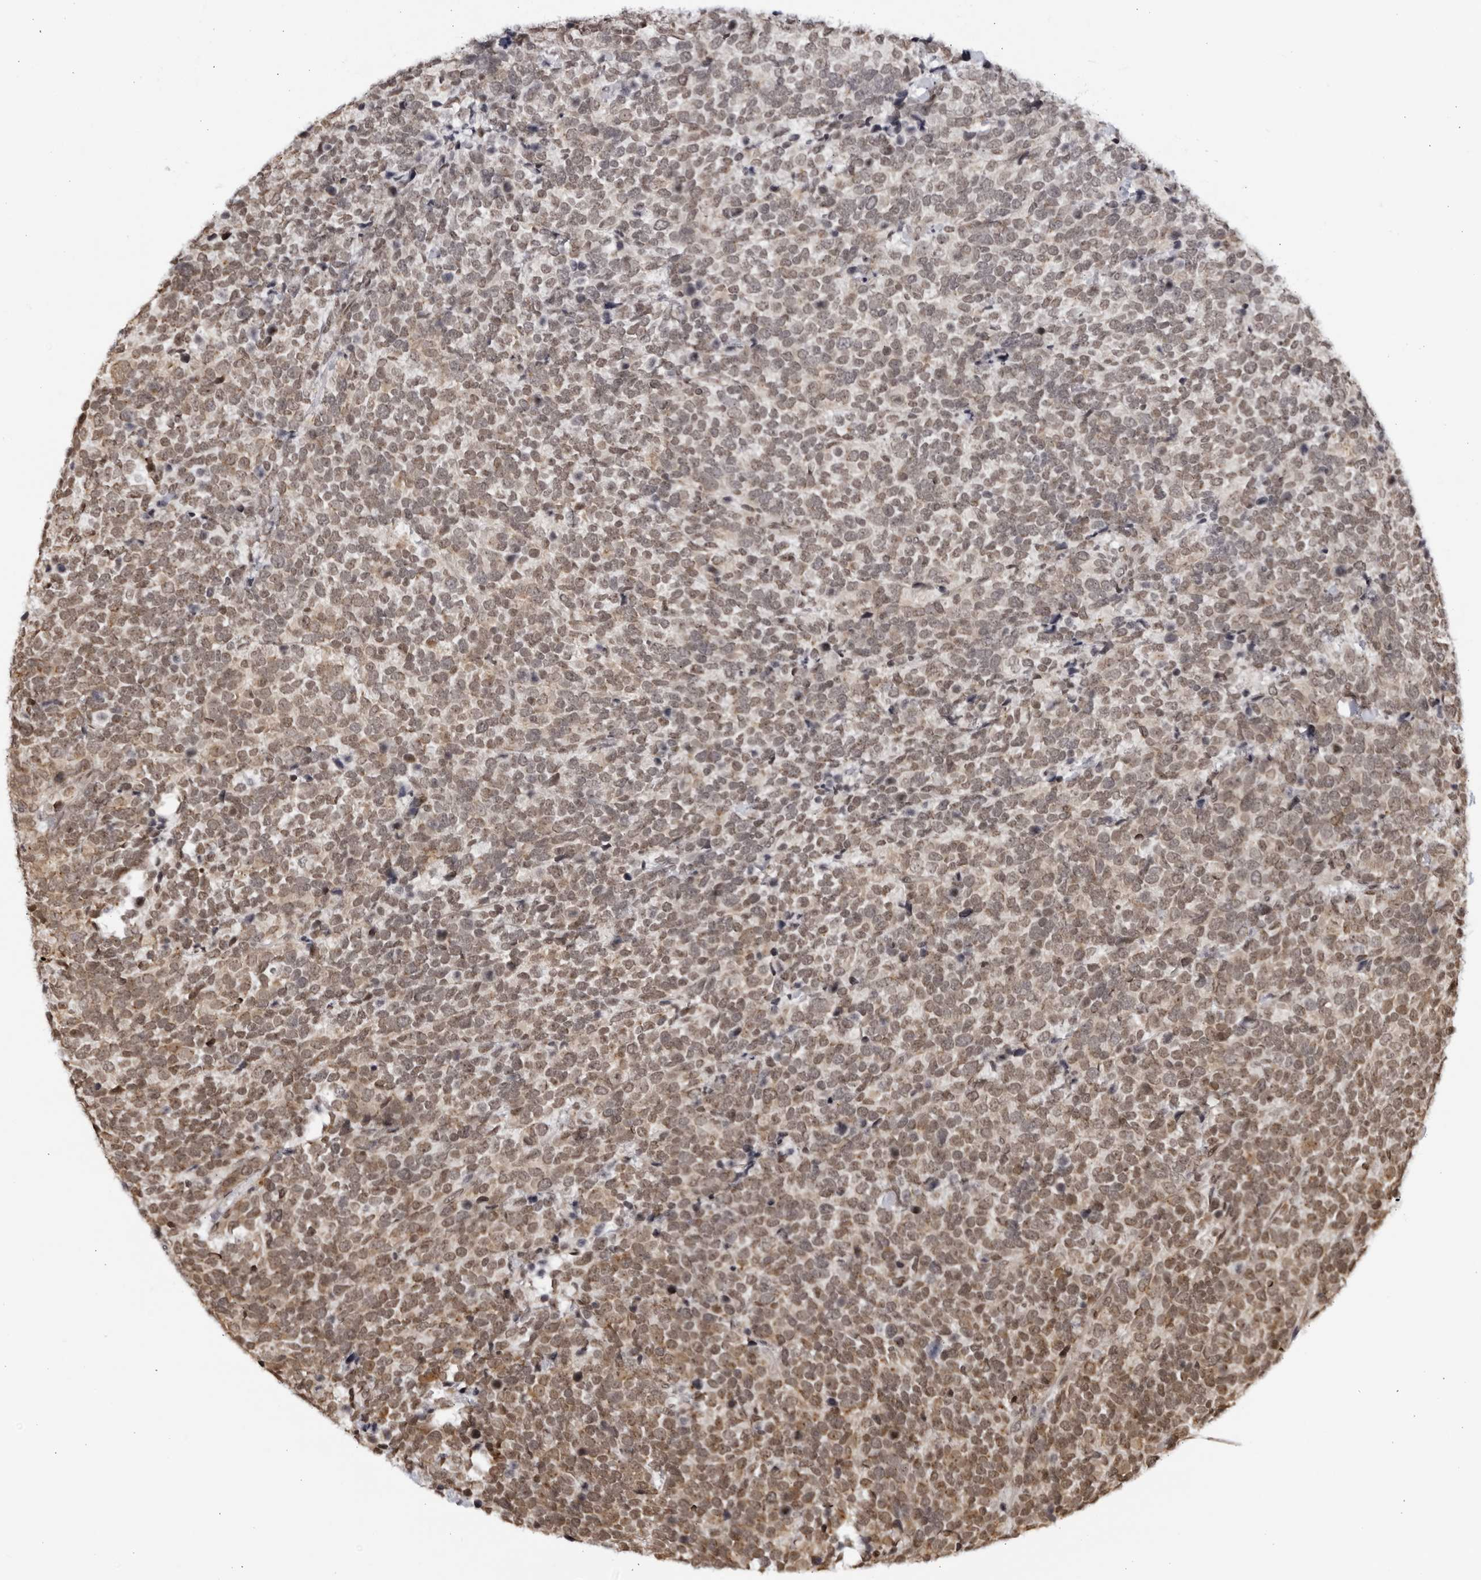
{"staining": {"intensity": "weak", "quantity": "25%-75%", "location": "cytoplasmic/membranous,nuclear"}, "tissue": "urothelial cancer", "cell_type": "Tumor cells", "image_type": "cancer", "snomed": [{"axis": "morphology", "description": "Urothelial carcinoma, High grade"}, {"axis": "topography", "description": "Urinary bladder"}], "caption": "Human urothelial cancer stained with a protein marker displays weak staining in tumor cells.", "gene": "RASGEF1C", "patient": {"sex": "female", "age": 82}}